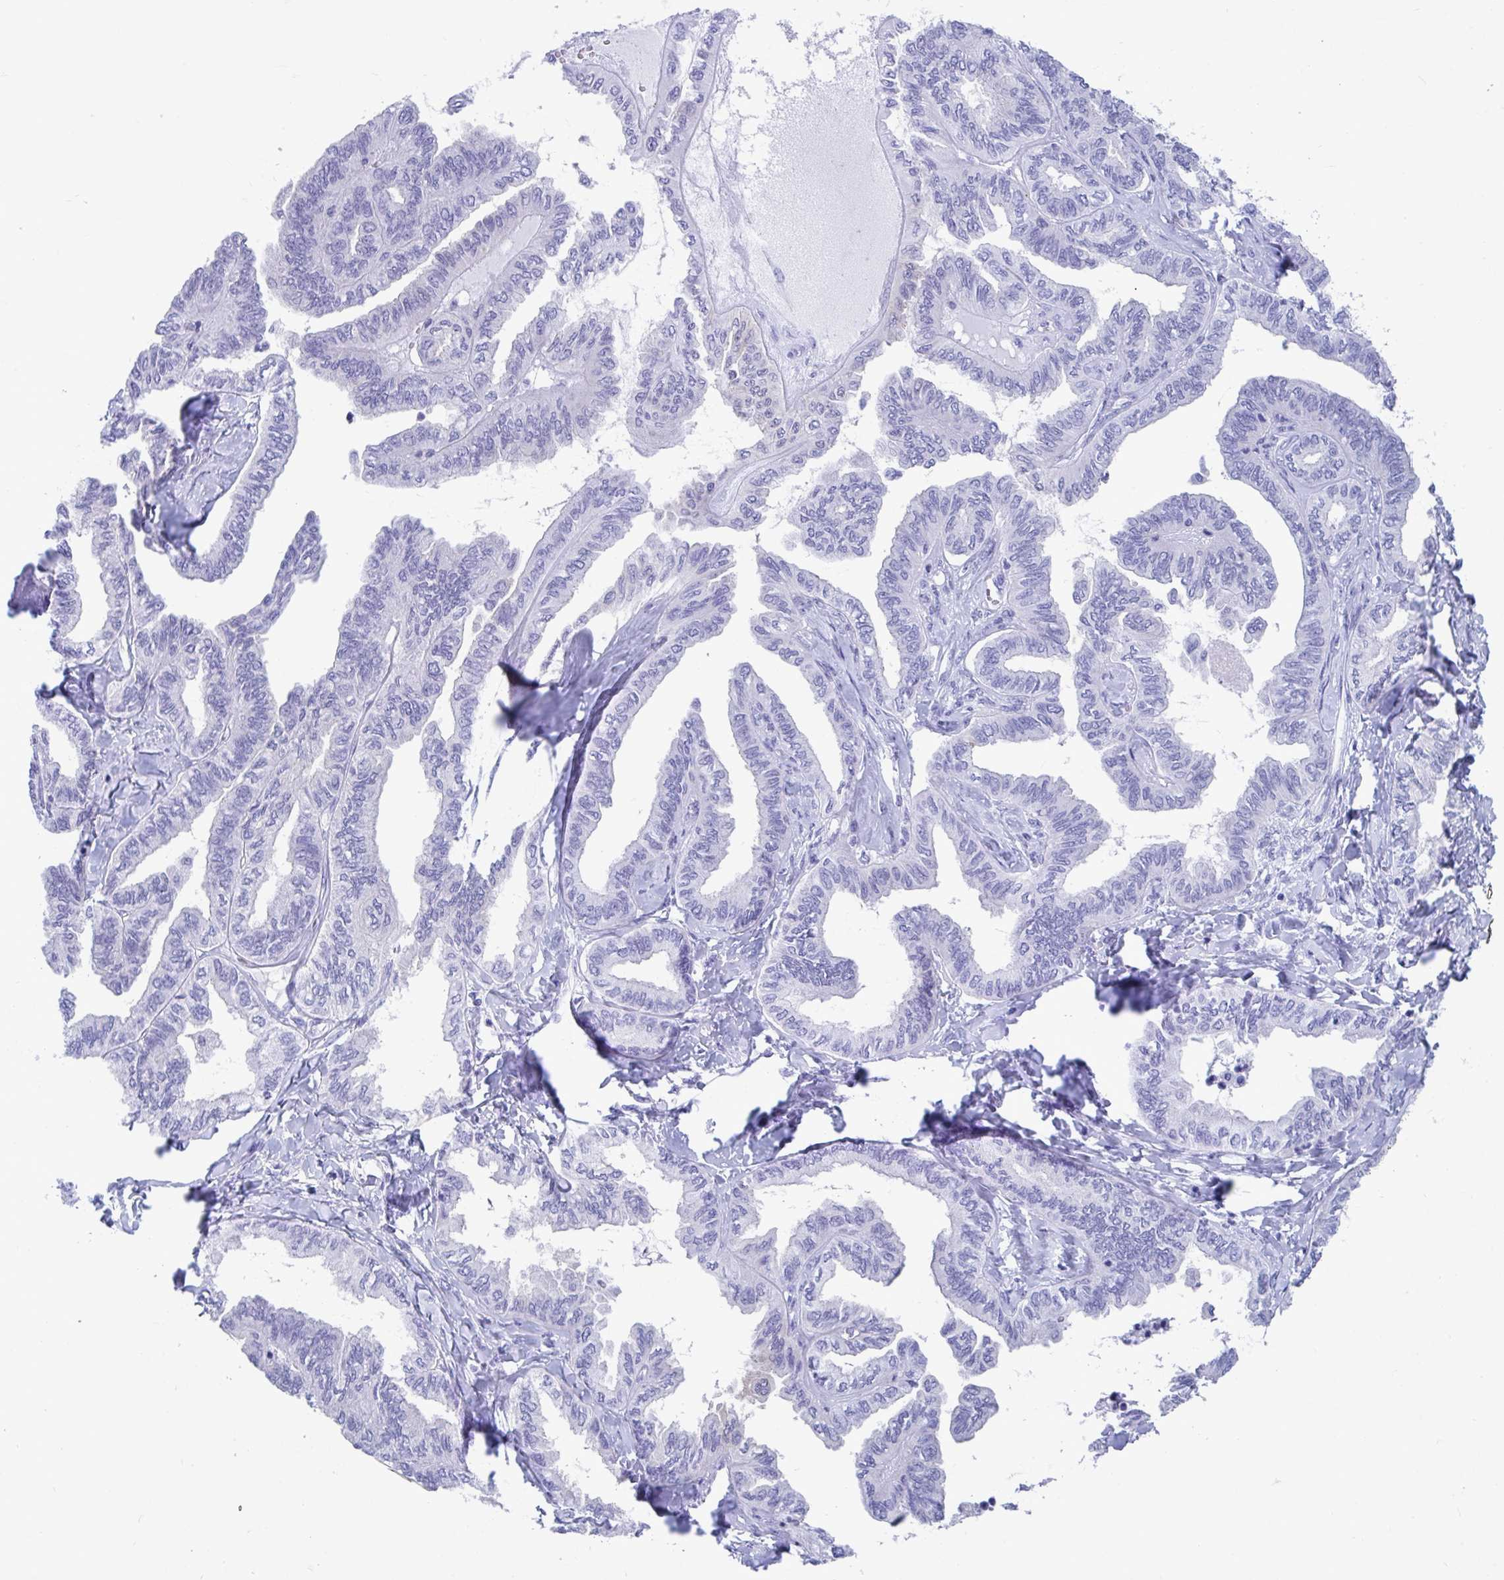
{"staining": {"intensity": "negative", "quantity": "none", "location": "none"}, "tissue": "ovarian cancer", "cell_type": "Tumor cells", "image_type": "cancer", "snomed": [{"axis": "morphology", "description": "Carcinoma, endometroid"}, {"axis": "topography", "description": "Ovary"}], "caption": "Immunohistochemistry photomicrograph of neoplastic tissue: human endometroid carcinoma (ovarian) stained with DAB reveals no significant protein staining in tumor cells.", "gene": "TTC30B", "patient": {"sex": "female", "age": 70}}